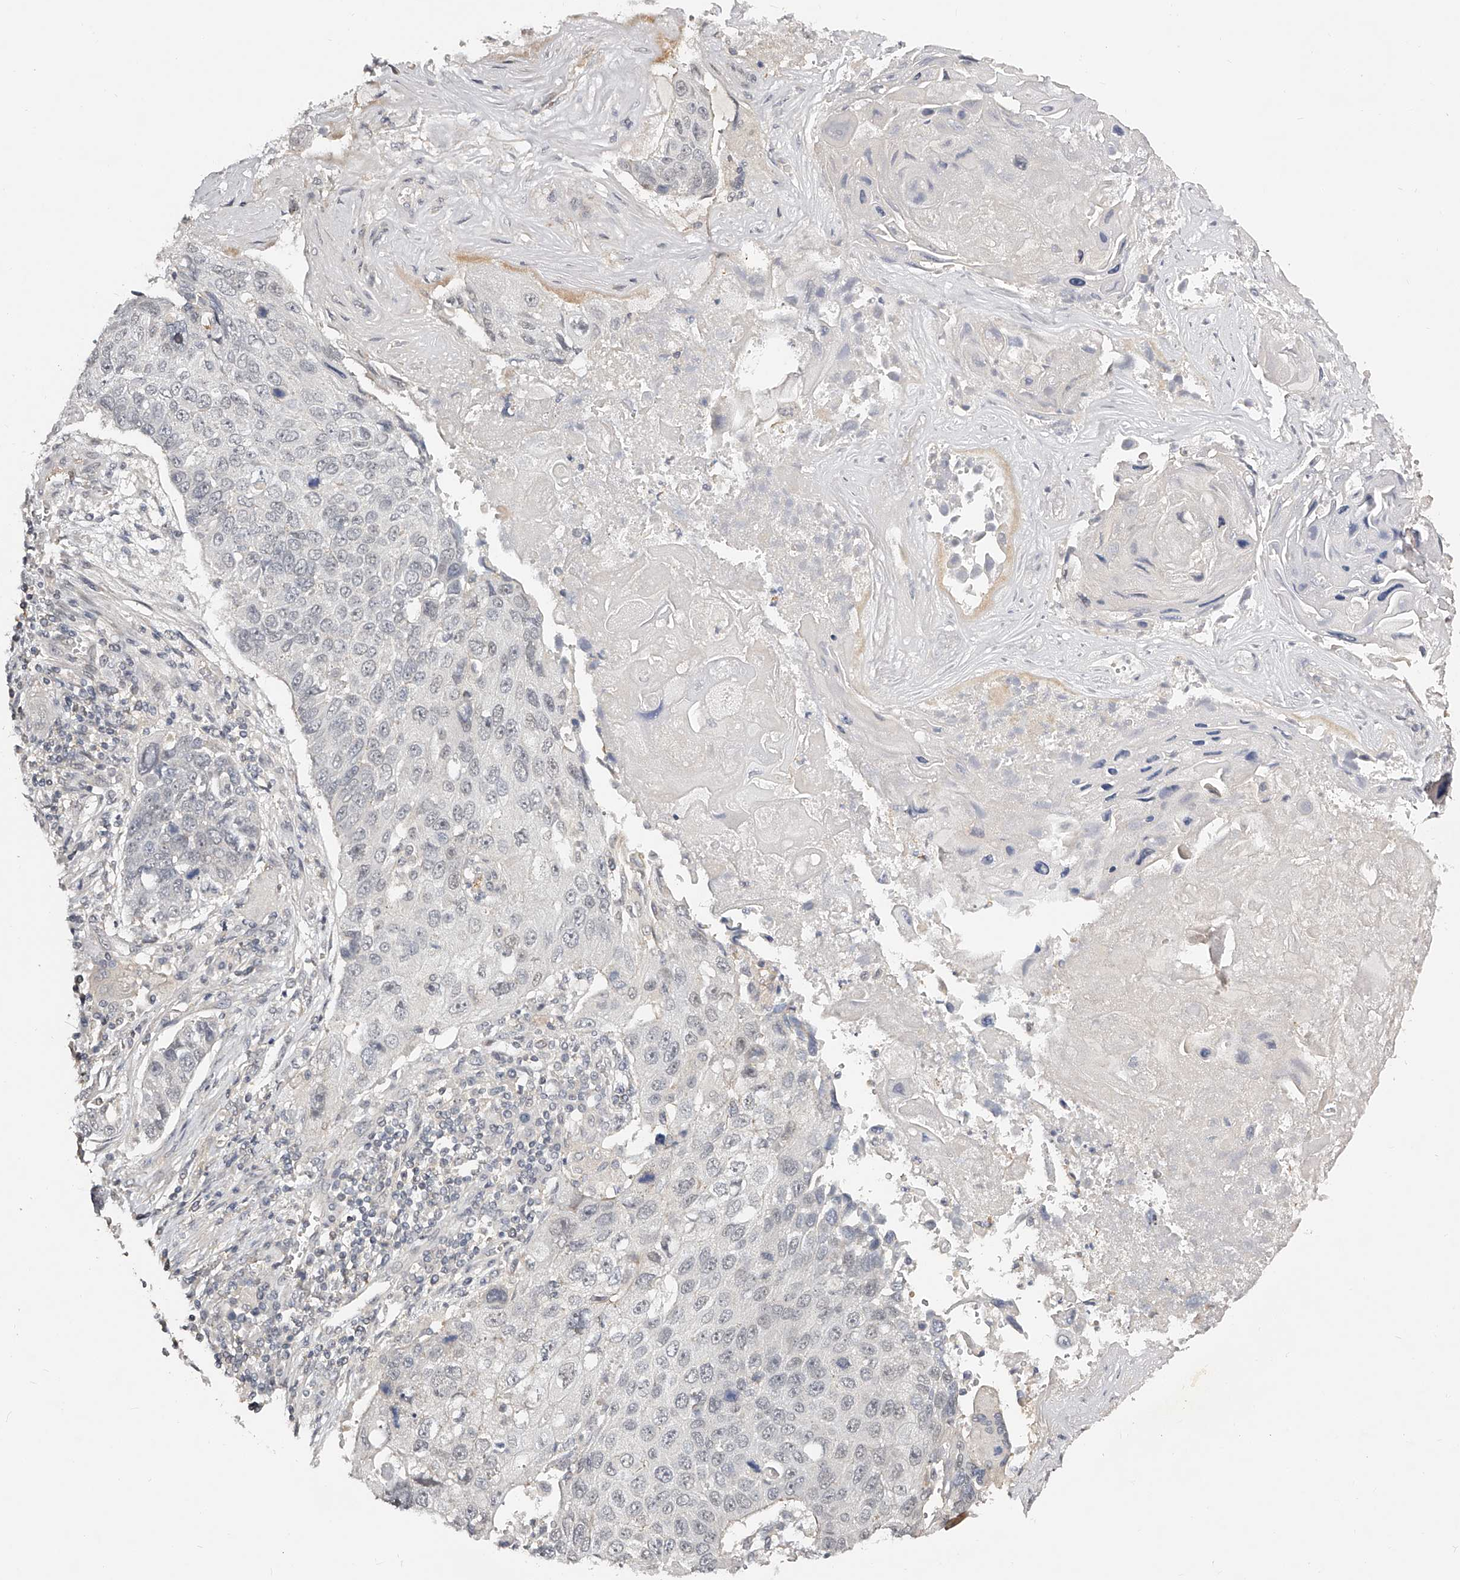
{"staining": {"intensity": "negative", "quantity": "none", "location": "none"}, "tissue": "lung cancer", "cell_type": "Tumor cells", "image_type": "cancer", "snomed": [{"axis": "morphology", "description": "Squamous cell carcinoma, NOS"}, {"axis": "topography", "description": "Lung"}], "caption": "IHC of human squamous cell carcinoma (lung) reveals no positivity in tumor cells. (Brightfield microscopy of DAB IHC at high magnification).", "gene": "ZNF789", "patient": {"sex": "male", "age": 61}}